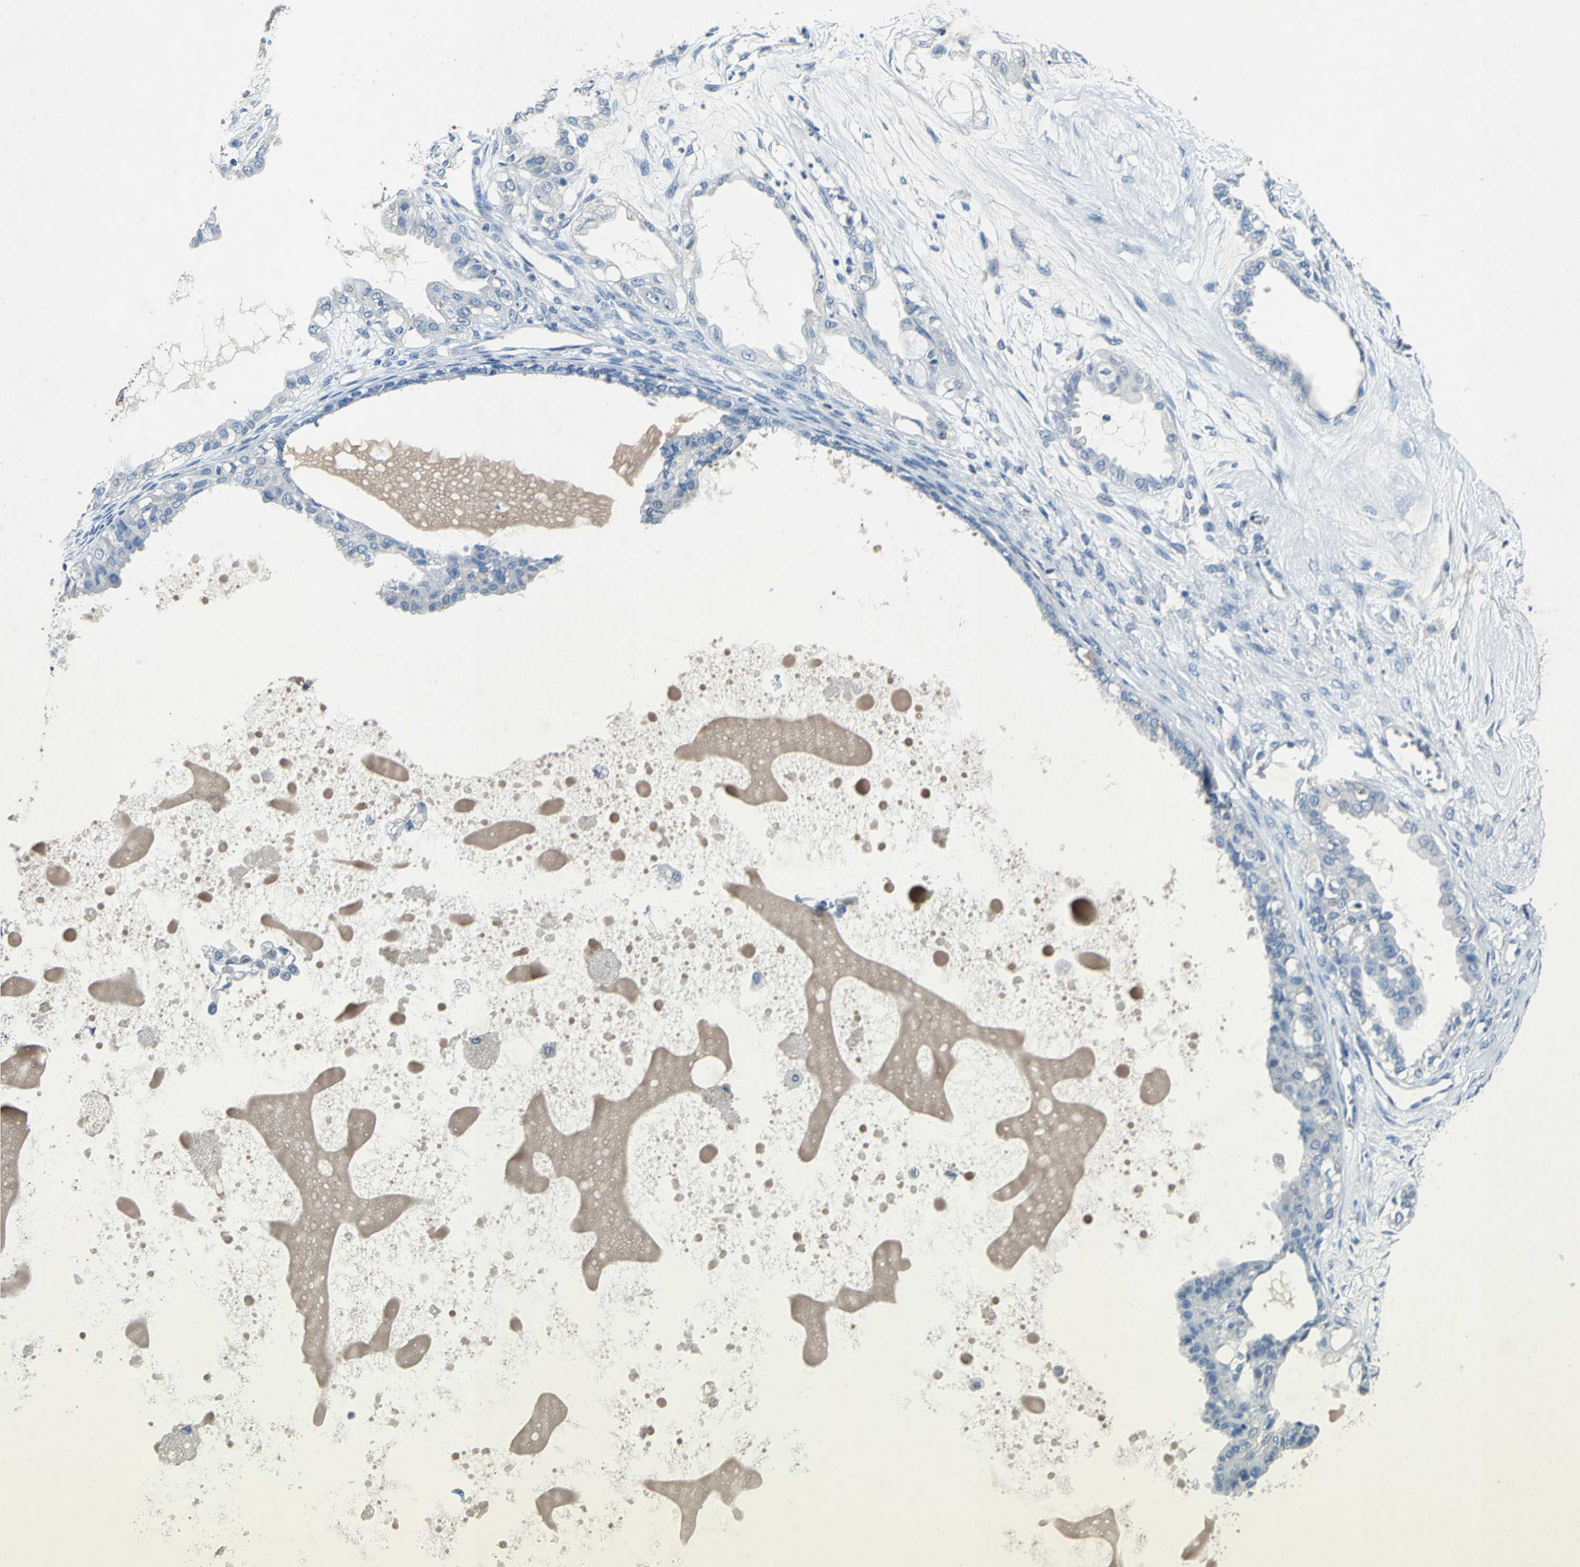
{"staining": {"intensity": "negative", "quantity": "none", "location": "none"}, "tissue": "ovarian cancer", "cell_type": "Tumor cells", "image_type": "cancer", "snomed": [{"axis": "morphology", "description": "Carcinoma, NOS"}, {"axis": "morphology", "description": "Carcinoma, endometroid"}, {"axis": "topography", "description": "Ovary"}], "caption": "Protein analysis of ovarian cancer (carcinoma) reveals no significant staining in tumor cells.", "gene": "RPS13", "patient": {"sex": "female", "age": 50}}